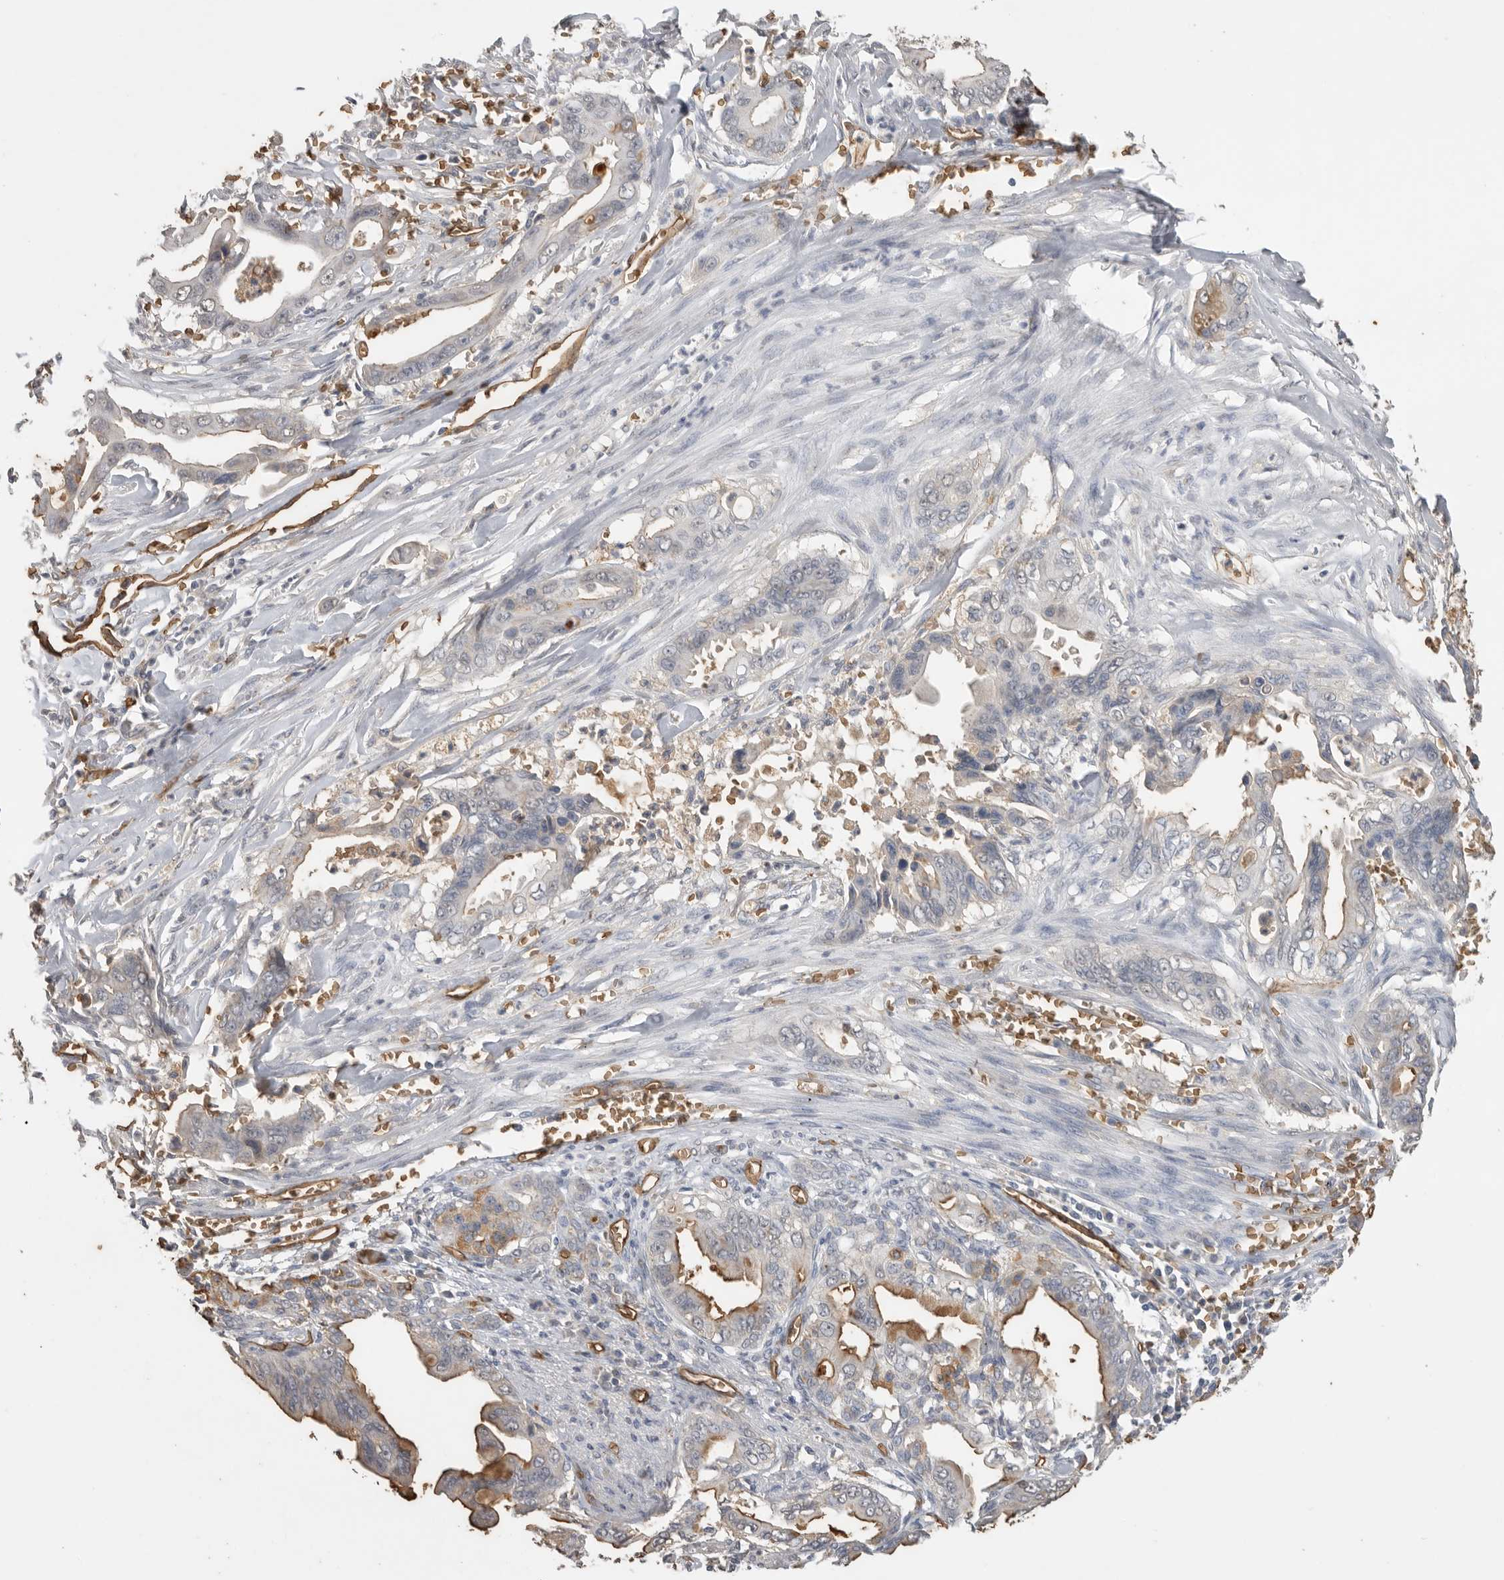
{"staining": {"intensity": "moderate", "quantity": "<25%", "location": "cytoplasmic/membranous"}, "tissue": "pancreatic cancer", "cell_type": "Tumor cells", "image_type": "cancer", "snomed": [{"axis": "morphology", "description": "Adenocarcinoma, NOS"}, {"axis": "topography", "description": "Pancreas"}], "caption": "Immunohistochemistry photomicrograph of neoplastic tissue: human pancreatic cancer stained using immunohistochemistry reveals low levels of moderate protein expression localized specifically in the cytoplasmic/membranous of tumor cells, appearing as a cytoplasmic/membranous brown color.", "gene": "IL27", "patient": {"sex": "male", "age": 59}}